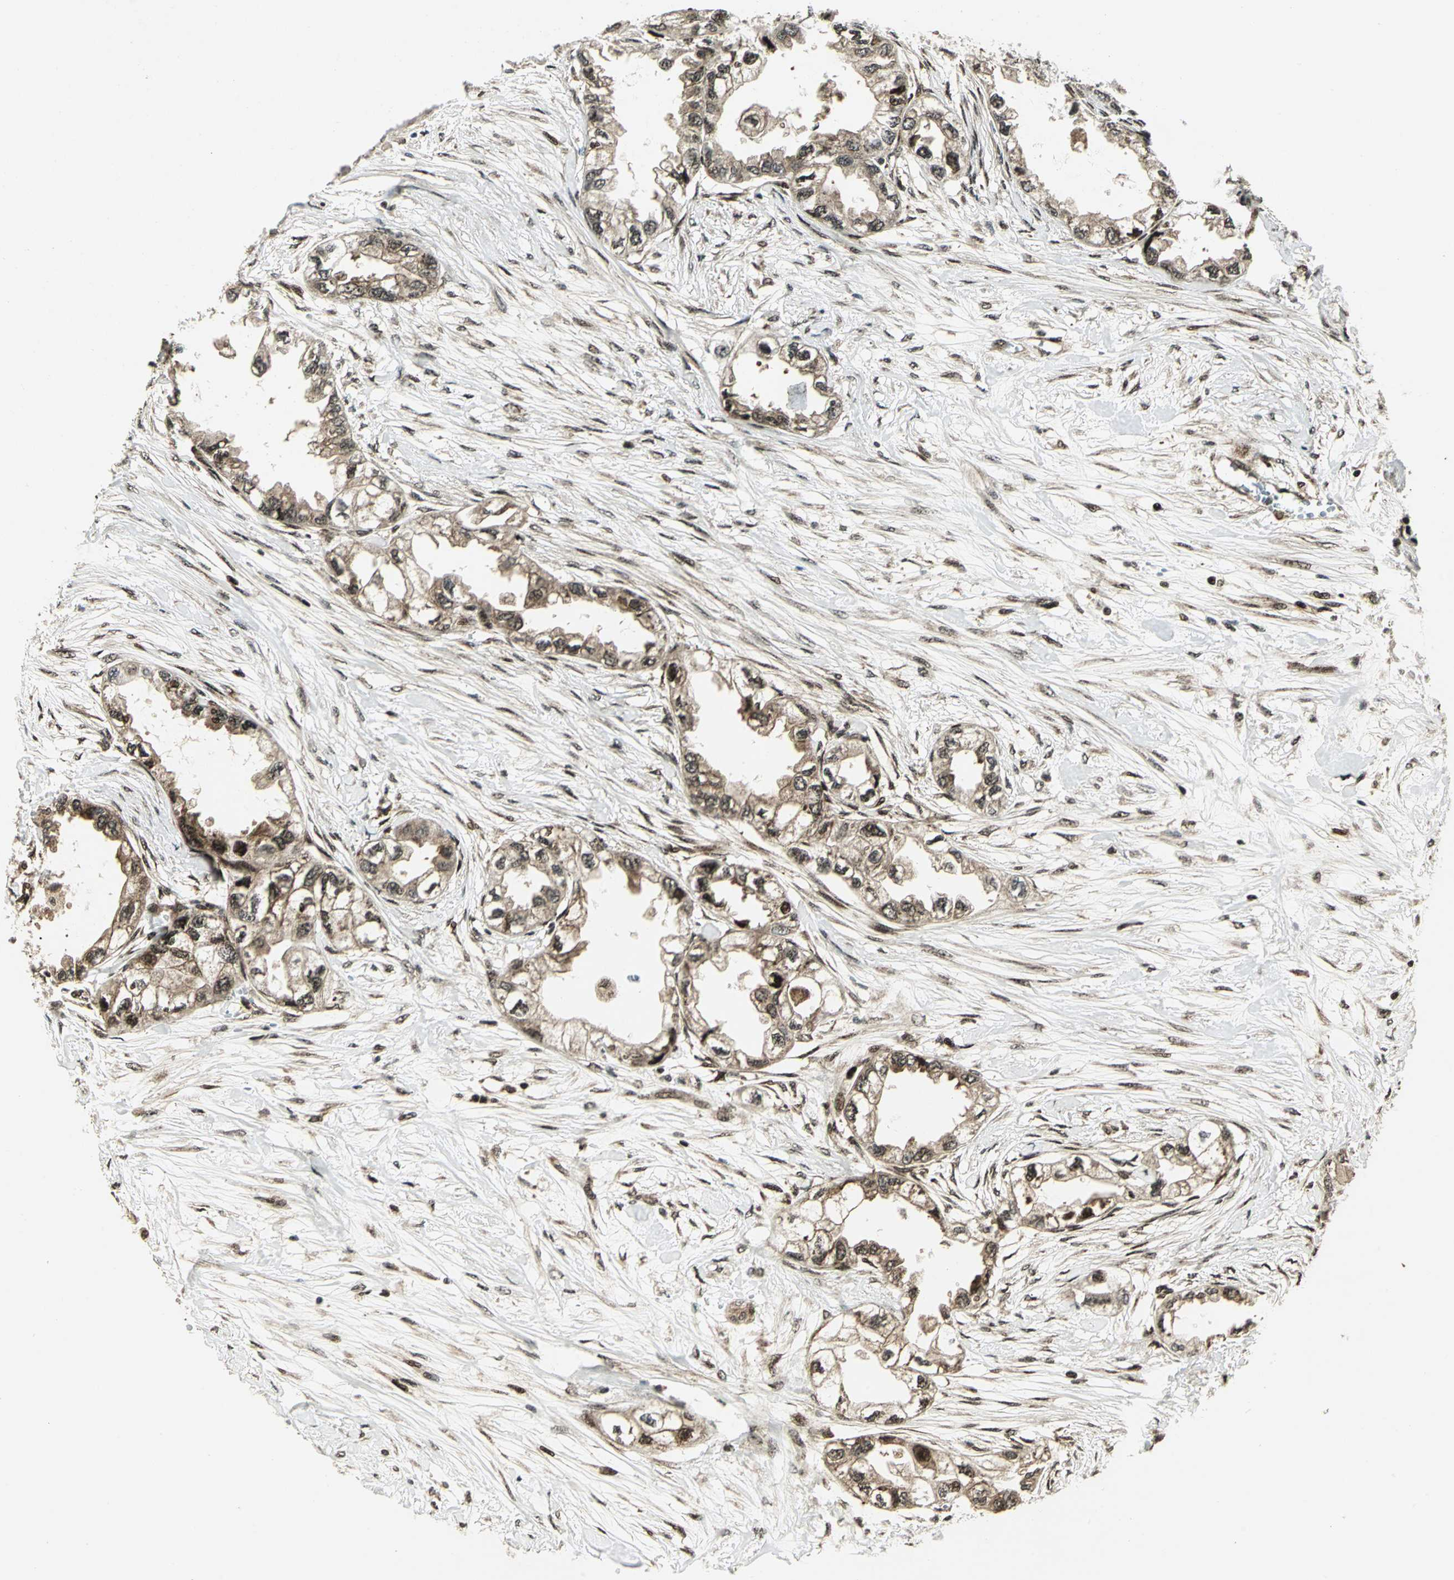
{"staining": {"intensity": "moderate", "quantity": ">75%", "location": "cytoplasmic/membranous,nuclear"}, "tissue": "endometrial cancer", "cell_type": "Tumor cells", "image_type": "cancer", "snomed": [{"axis": "morphology", "description": "Adenocarcinoma, NOS"}, {"axis": "topography", "description": "Endometrium"}], "caption": "An immunohistochemistry (IHC) photomicrograph of neoplastic tissue is shown. Protein staining in brown labels moderate cytoplasmic/membranous and nuclear positivity in endometrial adenocarcinoma within tumor cells.", "gene": "COPS5", "patient": {"sex": "female", "age": 67}}